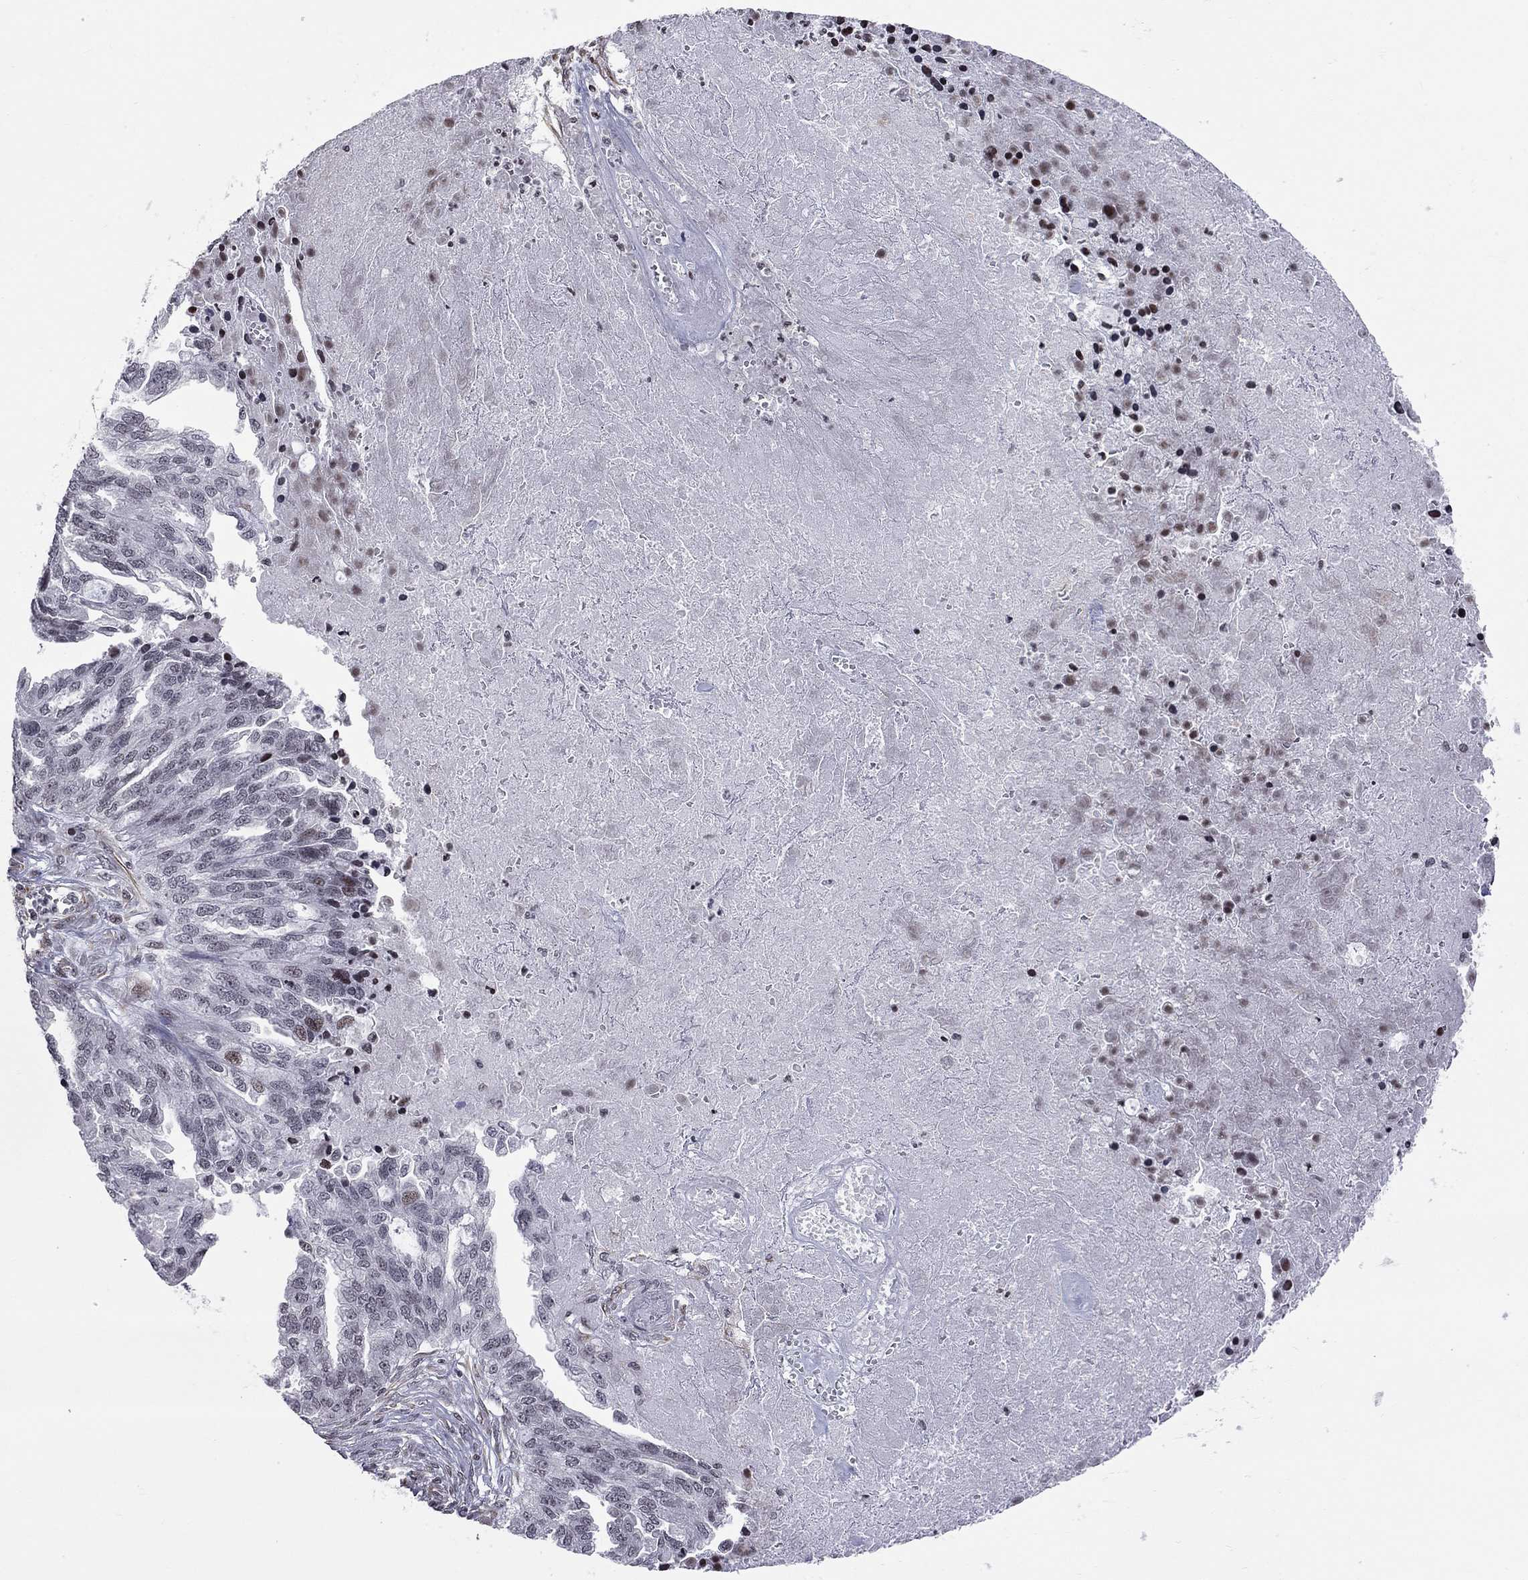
{"staining": {"intensity": "weak", "quantity": "<25%", "location": "nuclear"}, "tissue": "ovarian cancer", "cell_type": "Tumor cells", "image_type": "cancer", "snomed": [{"axis": "morphology", "description": "Cystadenocarcinoma, serous, NOS"}, {"axis": "topography", "description": "Ovary"}], "caption": "This is an immunohistochemistry (IHC) image of ovarian serous cystadenocarcinoma. There is no staining in tumor cells.", "gene": "MTNR1B", "patient": {"sex": "female", "age": 51}}